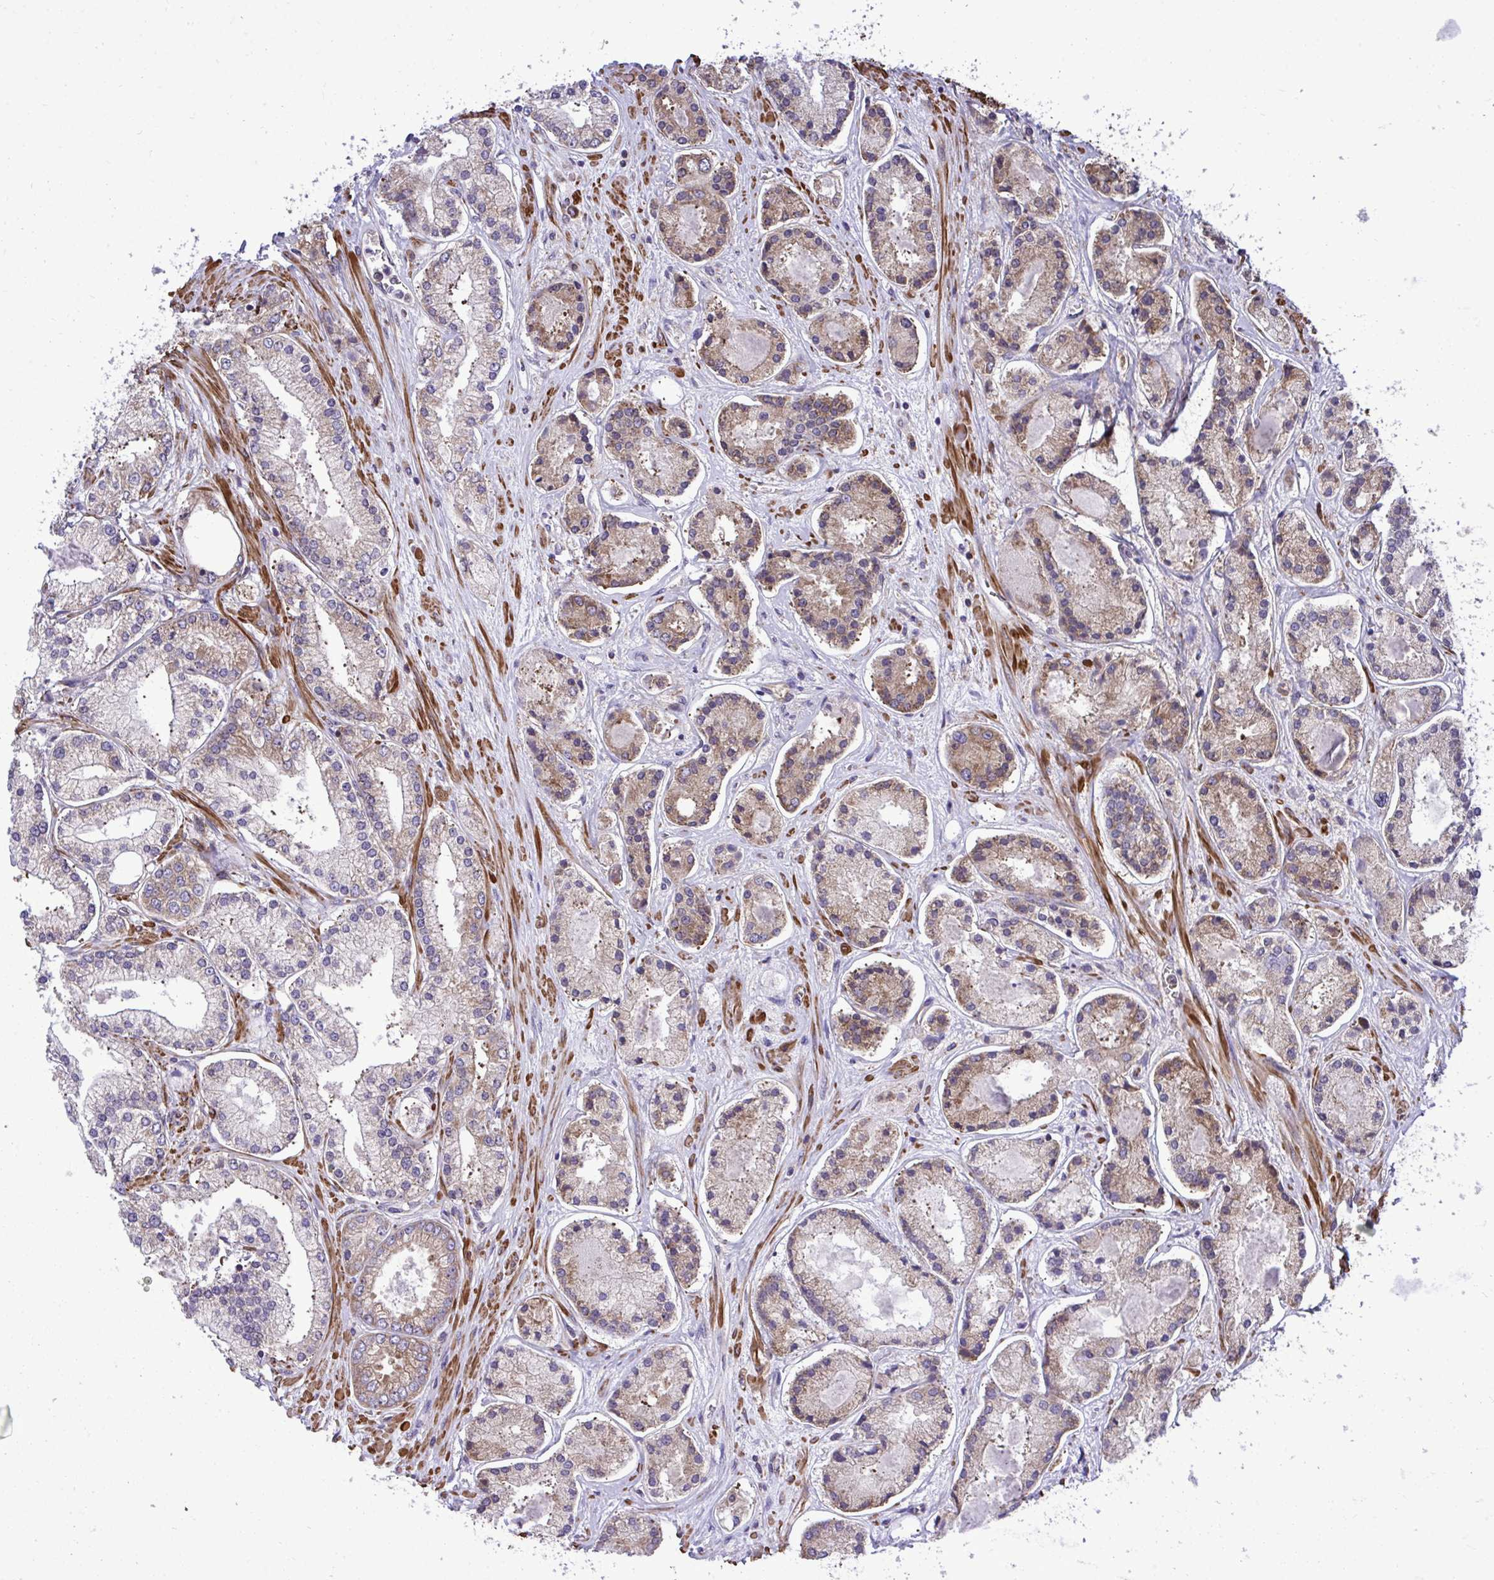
{"staining": {"intensity": "moderate", "quantity": "25%-75%", "location": "cytoplasmic/membranous"}, "tissue": "prostate cancer", "cell_type": "Tumor cells", "image_type": "cancer", "snomed": [{"axis": "morphology", "description": "Adenocarcinoma, High grade"}, {"axis": "topography", "description": "Prostate"}], "caption": "Immunohistochemical staining of human prostate cancer (high-grade adenocarcinoma) demonstrates medium levels of moderate cytoplasmic/membranous protein staining in about 25%-75% of tumor cells. The staining was performed using DAB to visualize the protein expression in brown, while the nuclei were stained in blue with hematoxylin (Magnification: 20x).", "gene": "RPS15", "patient": {"sex": "male", "age": 67}}